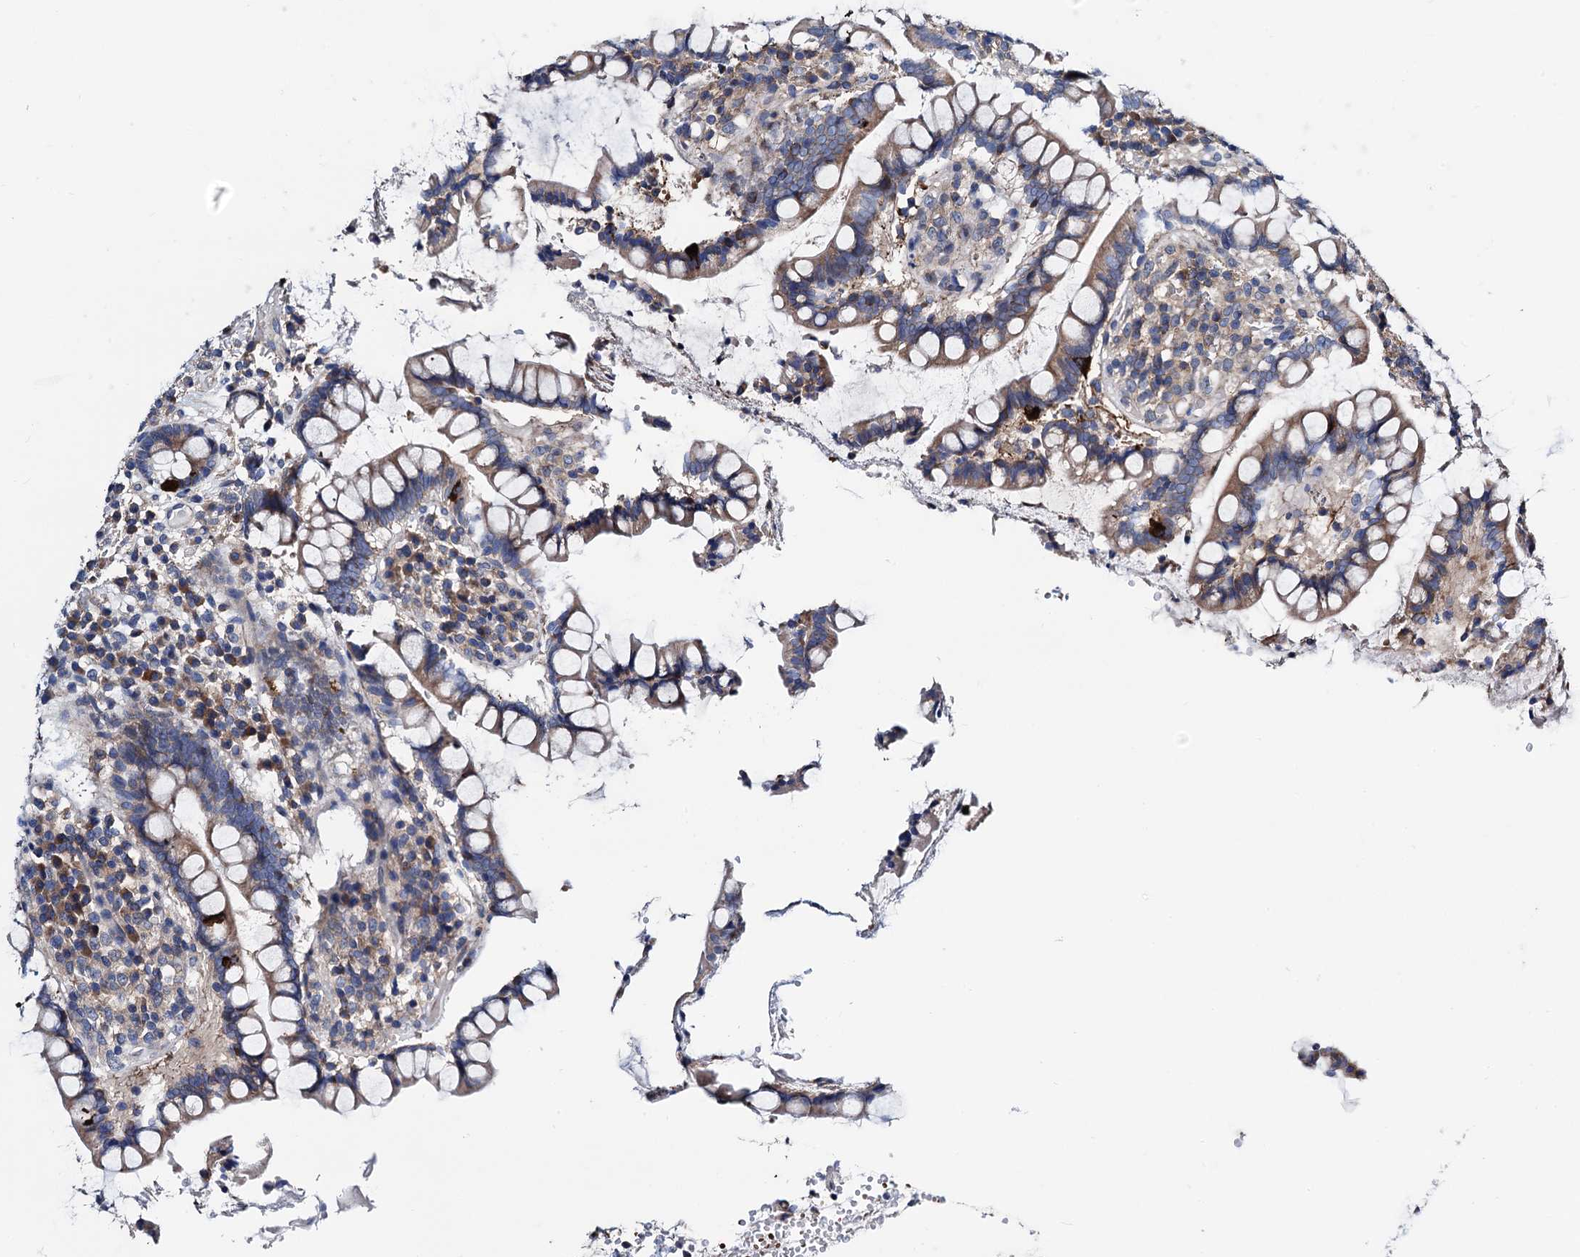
{"staining": {"intensity": "negative", "quantity": "none", "location": "none"}, "tissue": "colon", "cell_type": "Endothelial cells", "image_type": "normal", "snomed": [{"axis": "morphology", "description": "Normal tissue, NOS"}, {"axis": "topography", "description": "Colon"}], "caption": "The image reveals no significant staining in endothelial cells of colon.", "gene": "GCOM1", "patient": {"sex": "female", "age": 79}}